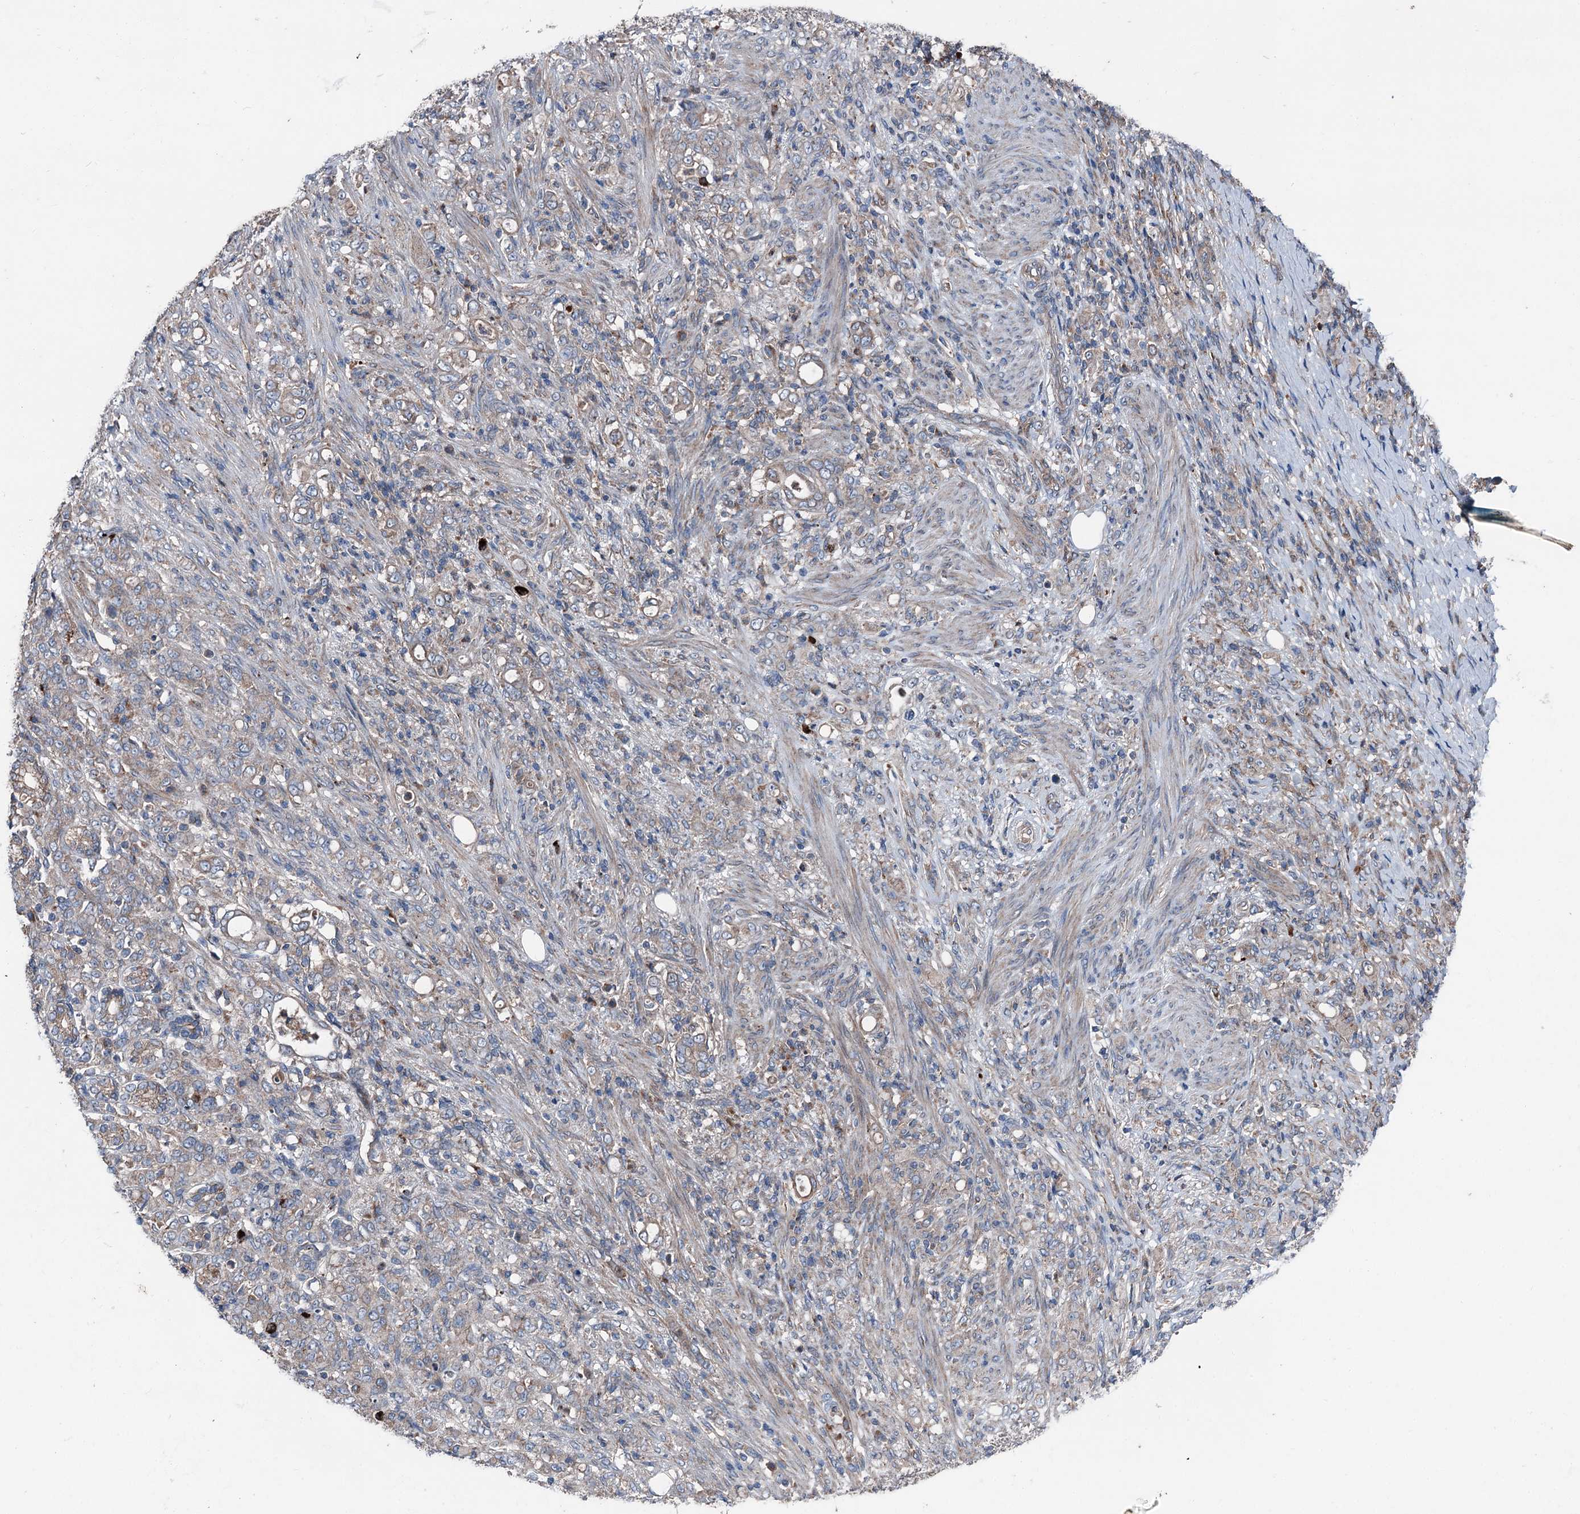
{"staining": {"intensity": "weak", "quantity": "25%-75%", "location": "cytoplasmic/membranous"}, "tissue": "stomach cancer", "cell_type": "Tumor cells", "image_type": "cancer", "snomed": [{"axis": "morphology", "description": "Adenocarcinoma, NOS"}, {"axis": "topography", "description": "Stomach"}], "caption": "Tumor cells demonstrate weak cytoplasmic/membranous positivity in about 25%-75% of cells in stomach cancer (adenocarcinoma).", "gene": "RUFY1", "patient": {"sex": "female", "age": 79}}